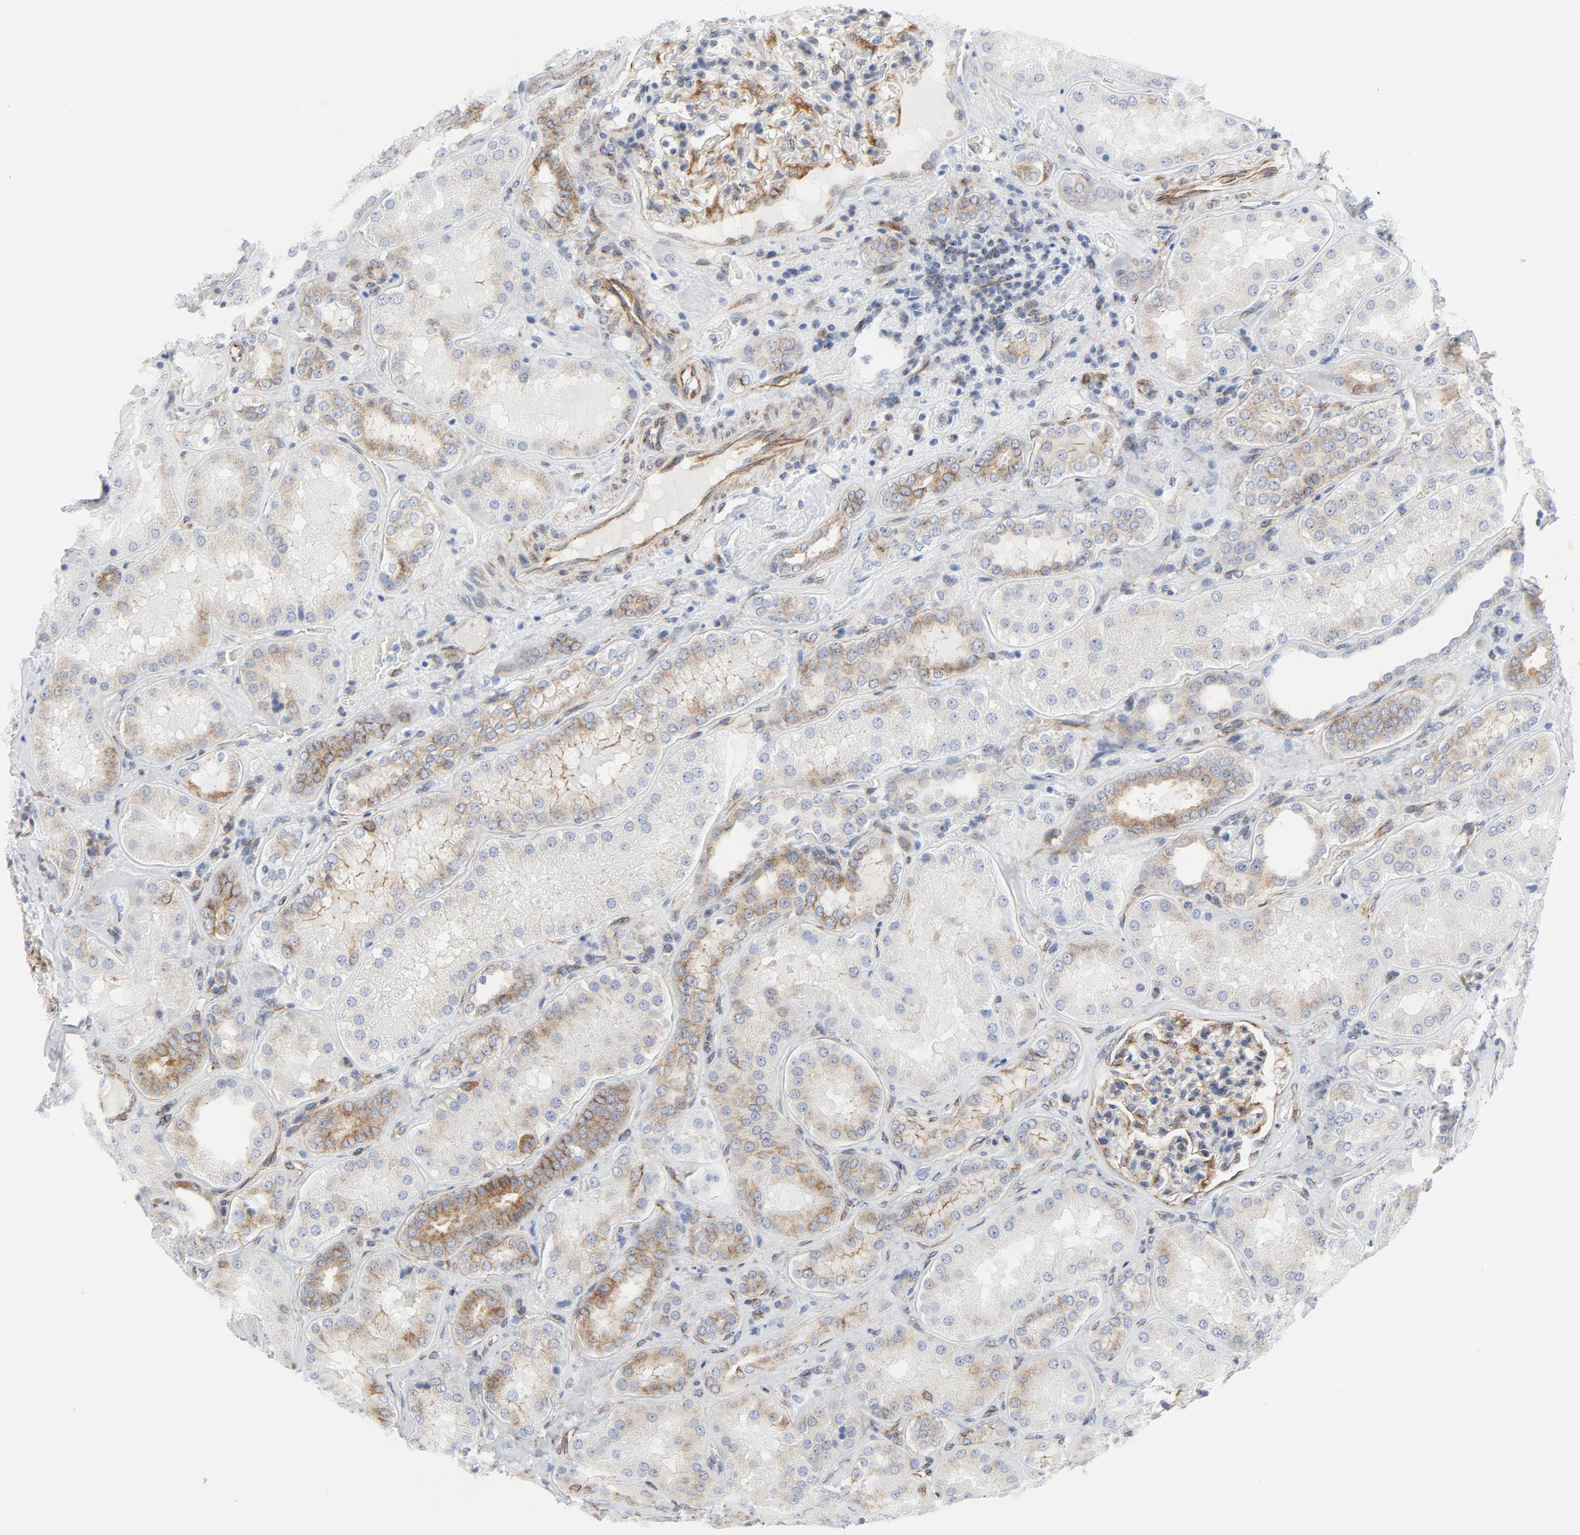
{"staining": {"intensity": "moderate", "quantity": "<25%", "location": "cytoplasmic/membranous"}, "tissue": "kidney", "cell_type": "Cells in glomeruli", "image_type": "normal", "snomed": [{"axis": "morphology", "description": "Normal tissue, NOS"}, {"axis": "topography", "description": "Kidney"}], "caption": "Kidney stained for a protein demonstrates moderate cytoplasmic/membranous positivity in cells in glomeruli.", "gene": "TUBB1", "patient": {"sex": "female", "age": 56}}